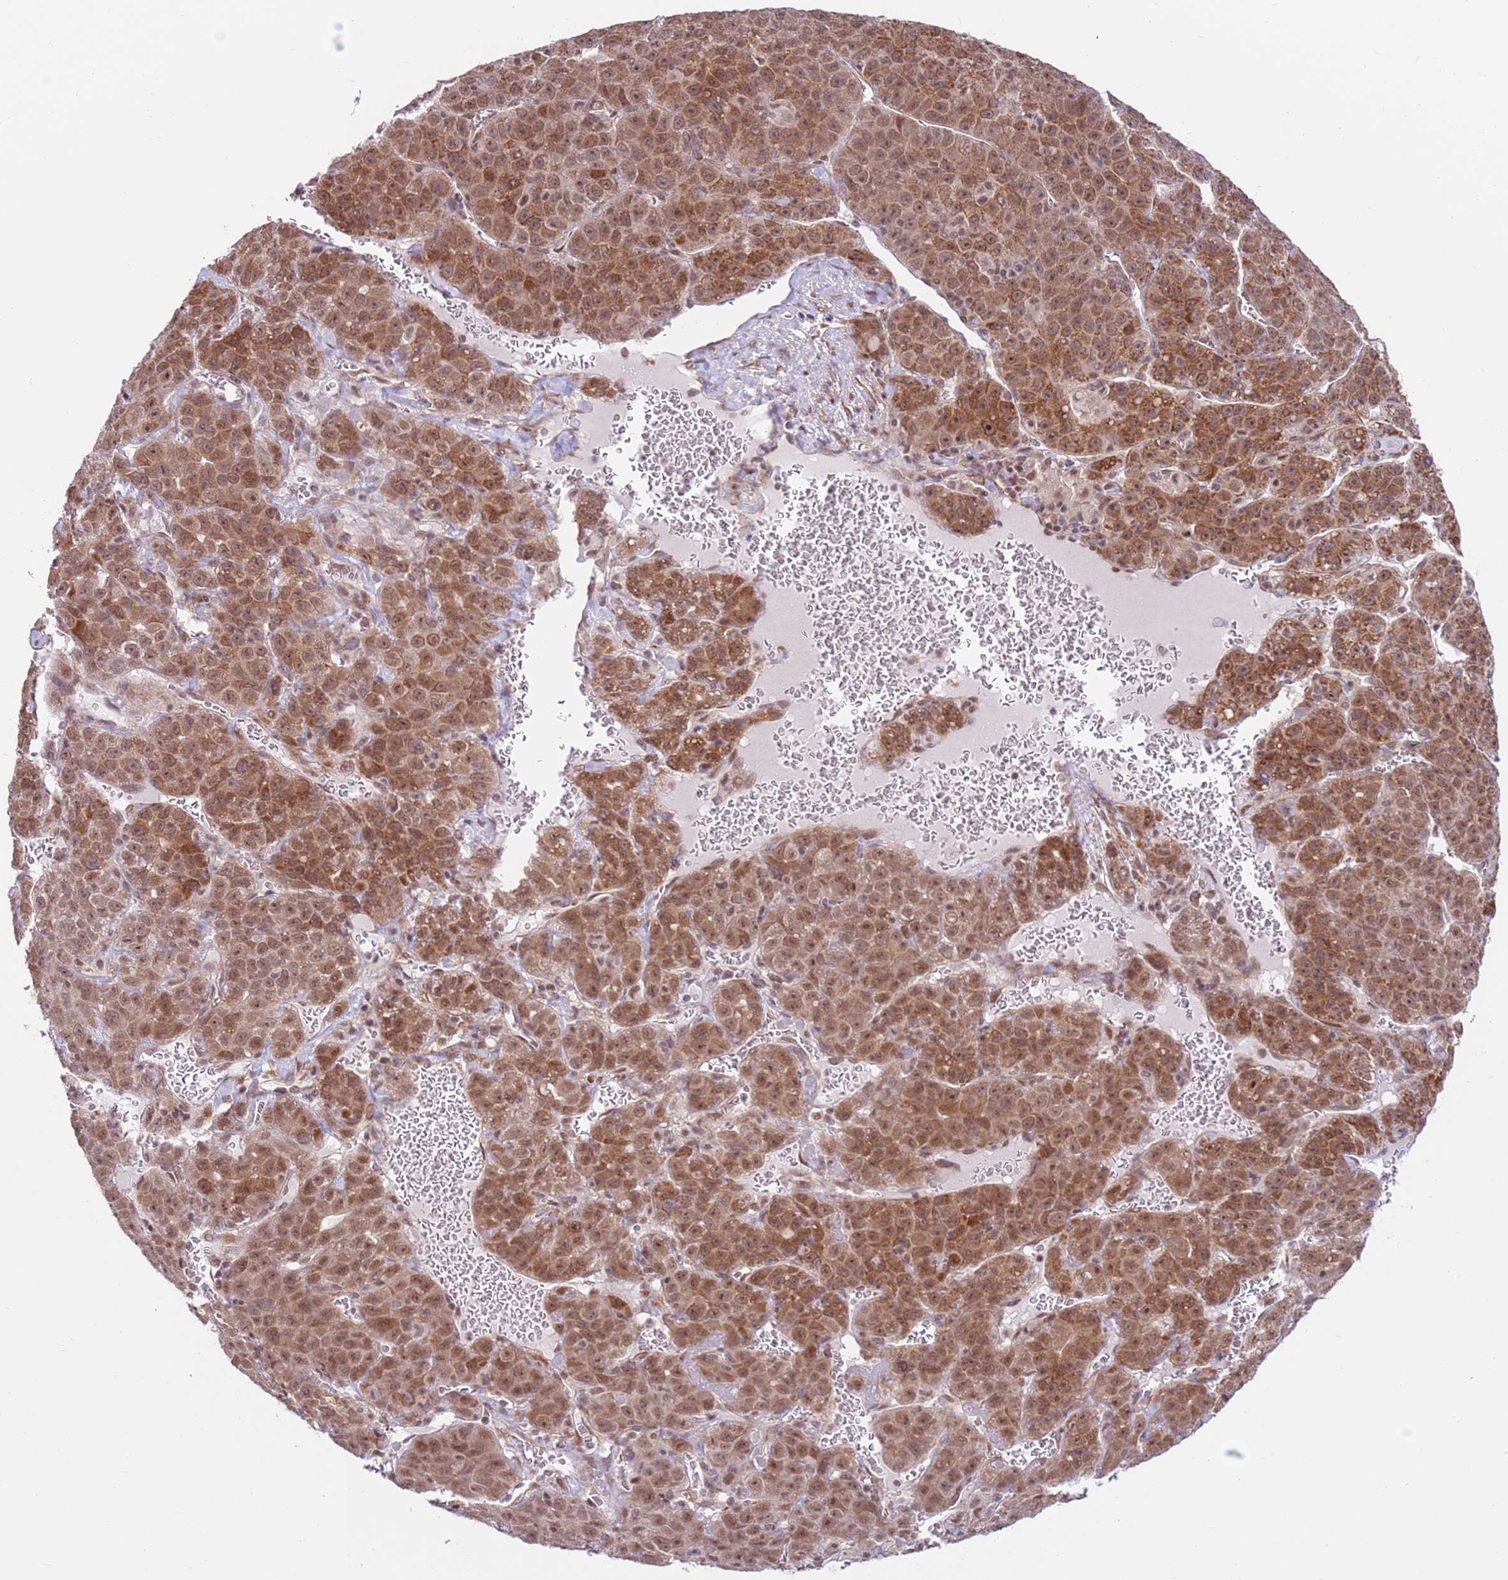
{"staining": {"intensity": "moderate", "quantity": ">75%", "location": "cytoplasmic/membranous,nuclear"}, "tissue": "liver cancer", "cell_type": "Tumor cells", "image_type": "cancer", "snomed": [{"axis": "morphology", "description": "Carcinoma, Hepatocellular, NOS"}, {"axis": "topography", "description": "Liver"}], "caption": "A brown stain highlights moderate cytoplasmic/membranous and nuclear staining of a protein in human liver hepatocellular carcinoma tumor cells.", "gene": "DCAF4", "patient": {"sex": "female", "age": 53}}